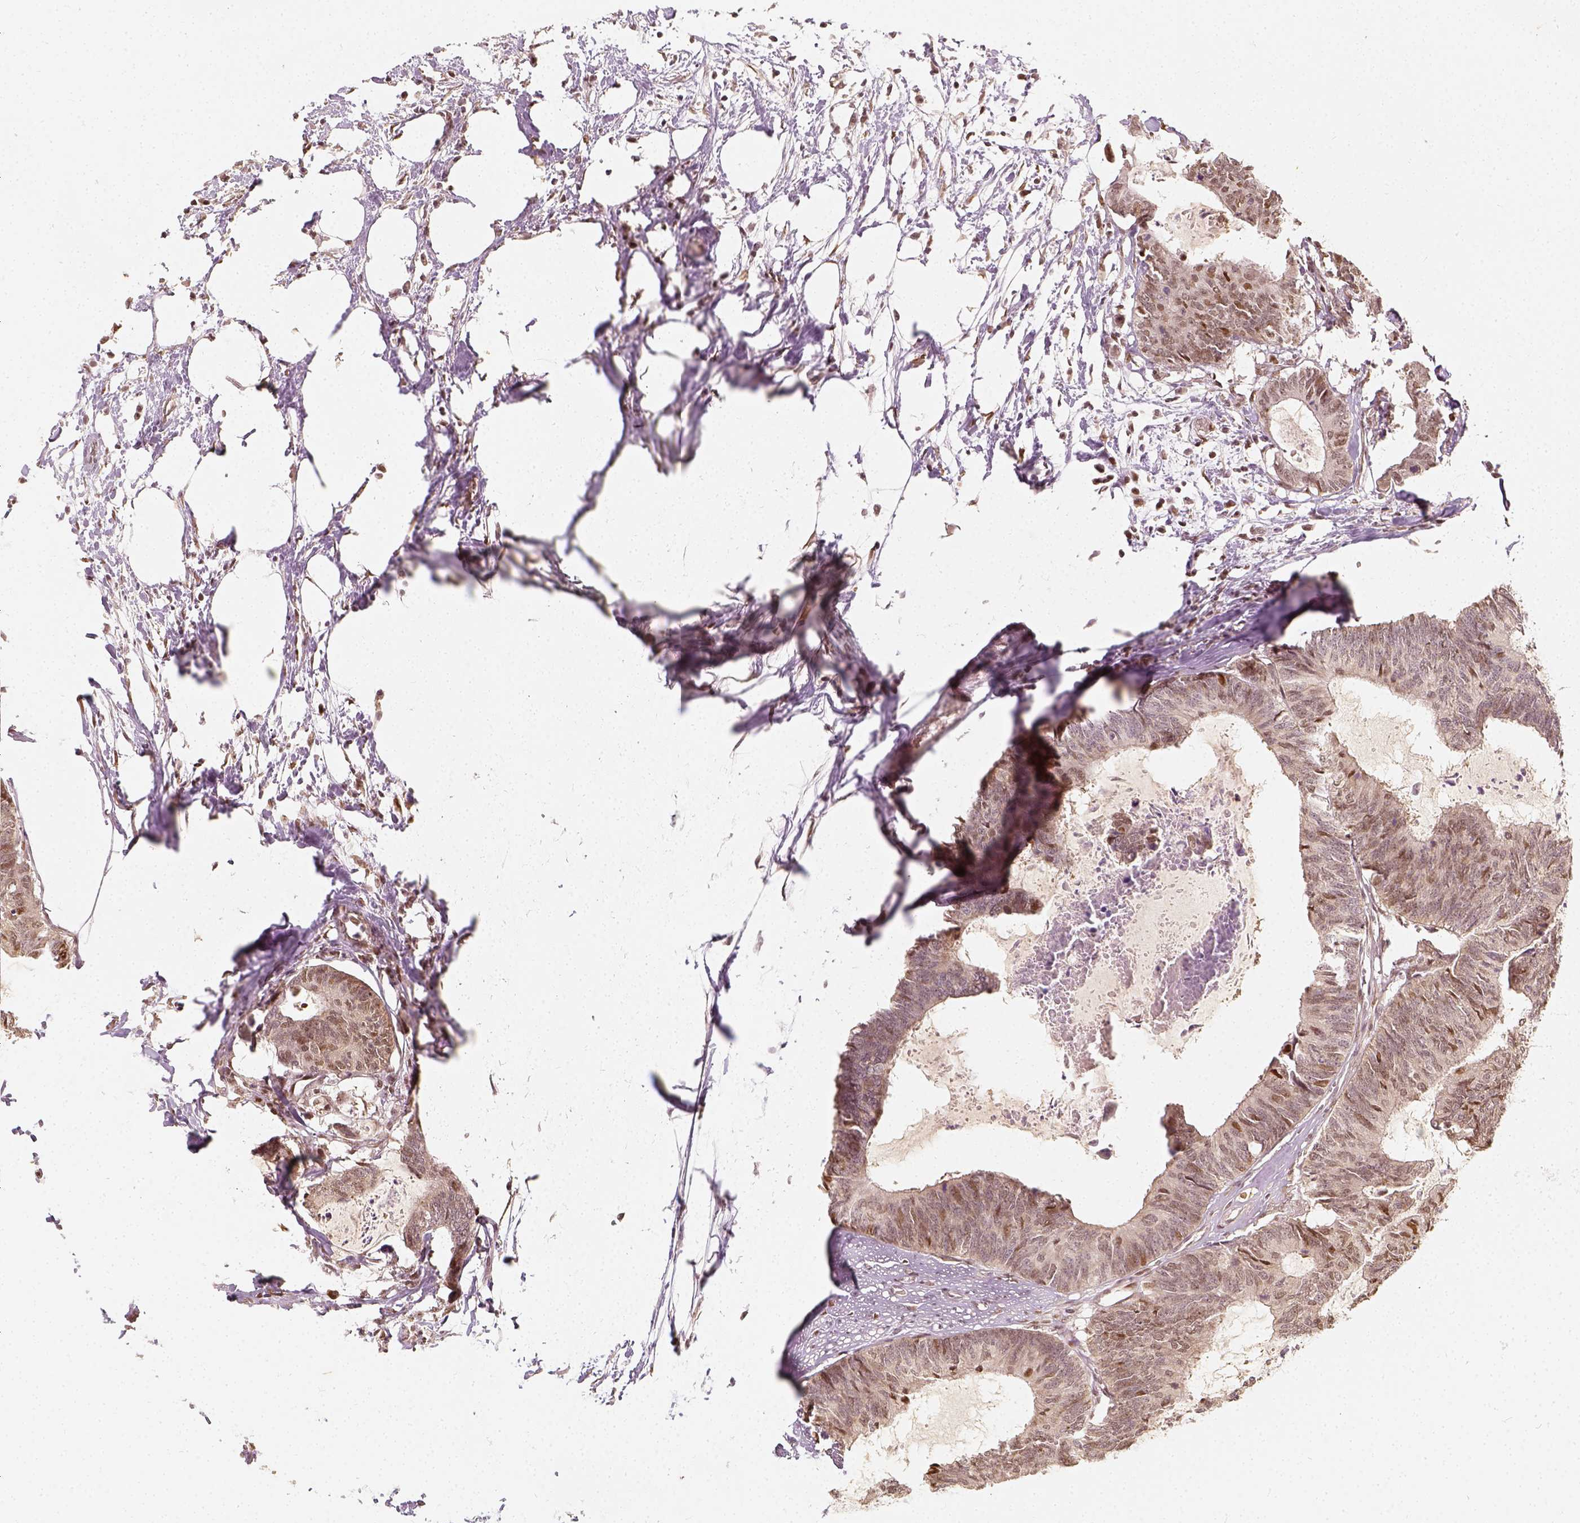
{"staining": {"intensity": "moderate", "quantity": "<25%", "location": "nuclear"}, "tissue": "colorectal cancer", "cell_type": "Tumor cells", "image_type": "cancer", "snomed": [{"axis": "morphology", "description": "Adenocarcinoma, NOS"}, {"axis": "topography", "description": "Colon"}, {"axis": "topography", "description": "Rectum"}], "caption": "Immunohistochemical staining of human adenocarcinoma (colorectal) demonstrates low levels of moderate nuclear protein expression in approximately <25% of tumor cells.", "gene": "ZMAT3", "patient": {"sex": "male", "age": 57}}